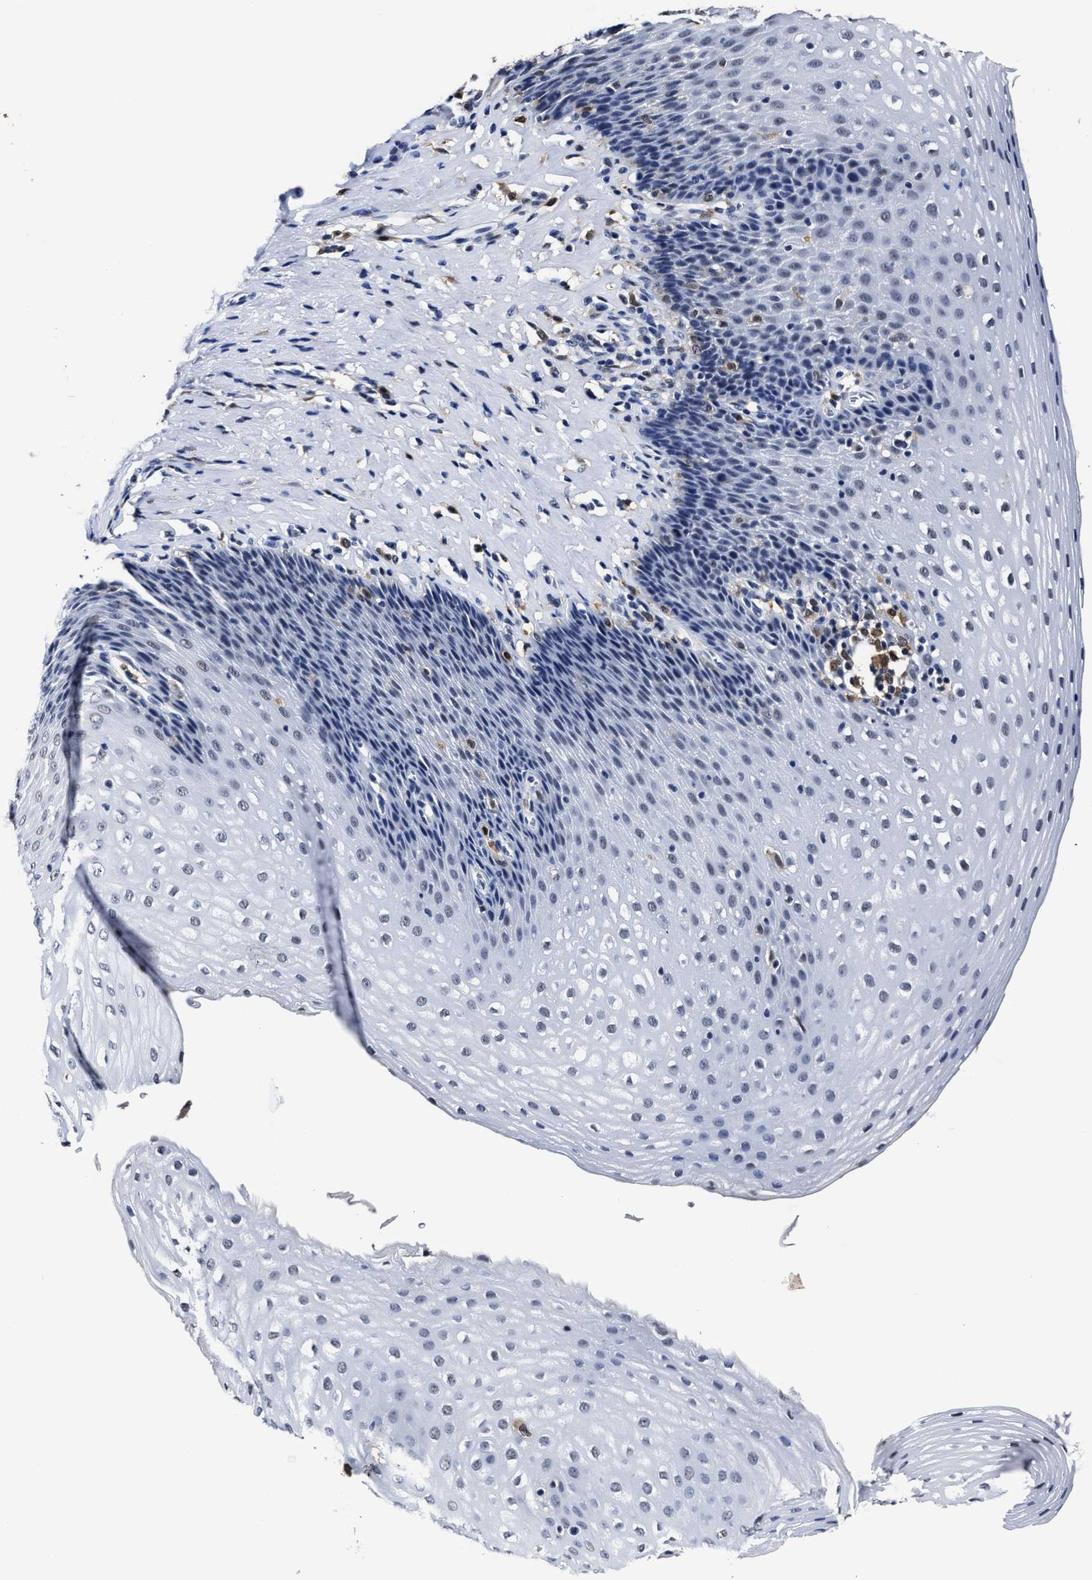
{"staining": {"intensity": "negative", "quantity": "none", "location": "none"}, "tissue": "esophagus", "cell_type": "Squamous epithelial cells", "image_type": "normal", "snomed": [{"axis": "morphology", "description": "Normal tissue, NOS"}, {"axis": "topography", "description": "Esophagus"}], "caption": "Immunohistochemistry of unremarkable human esophagus reveals no positivity in squamous epithelial cells.", "gene": "PRPF4B", "patient": {"sex": "female", "age": 61}}